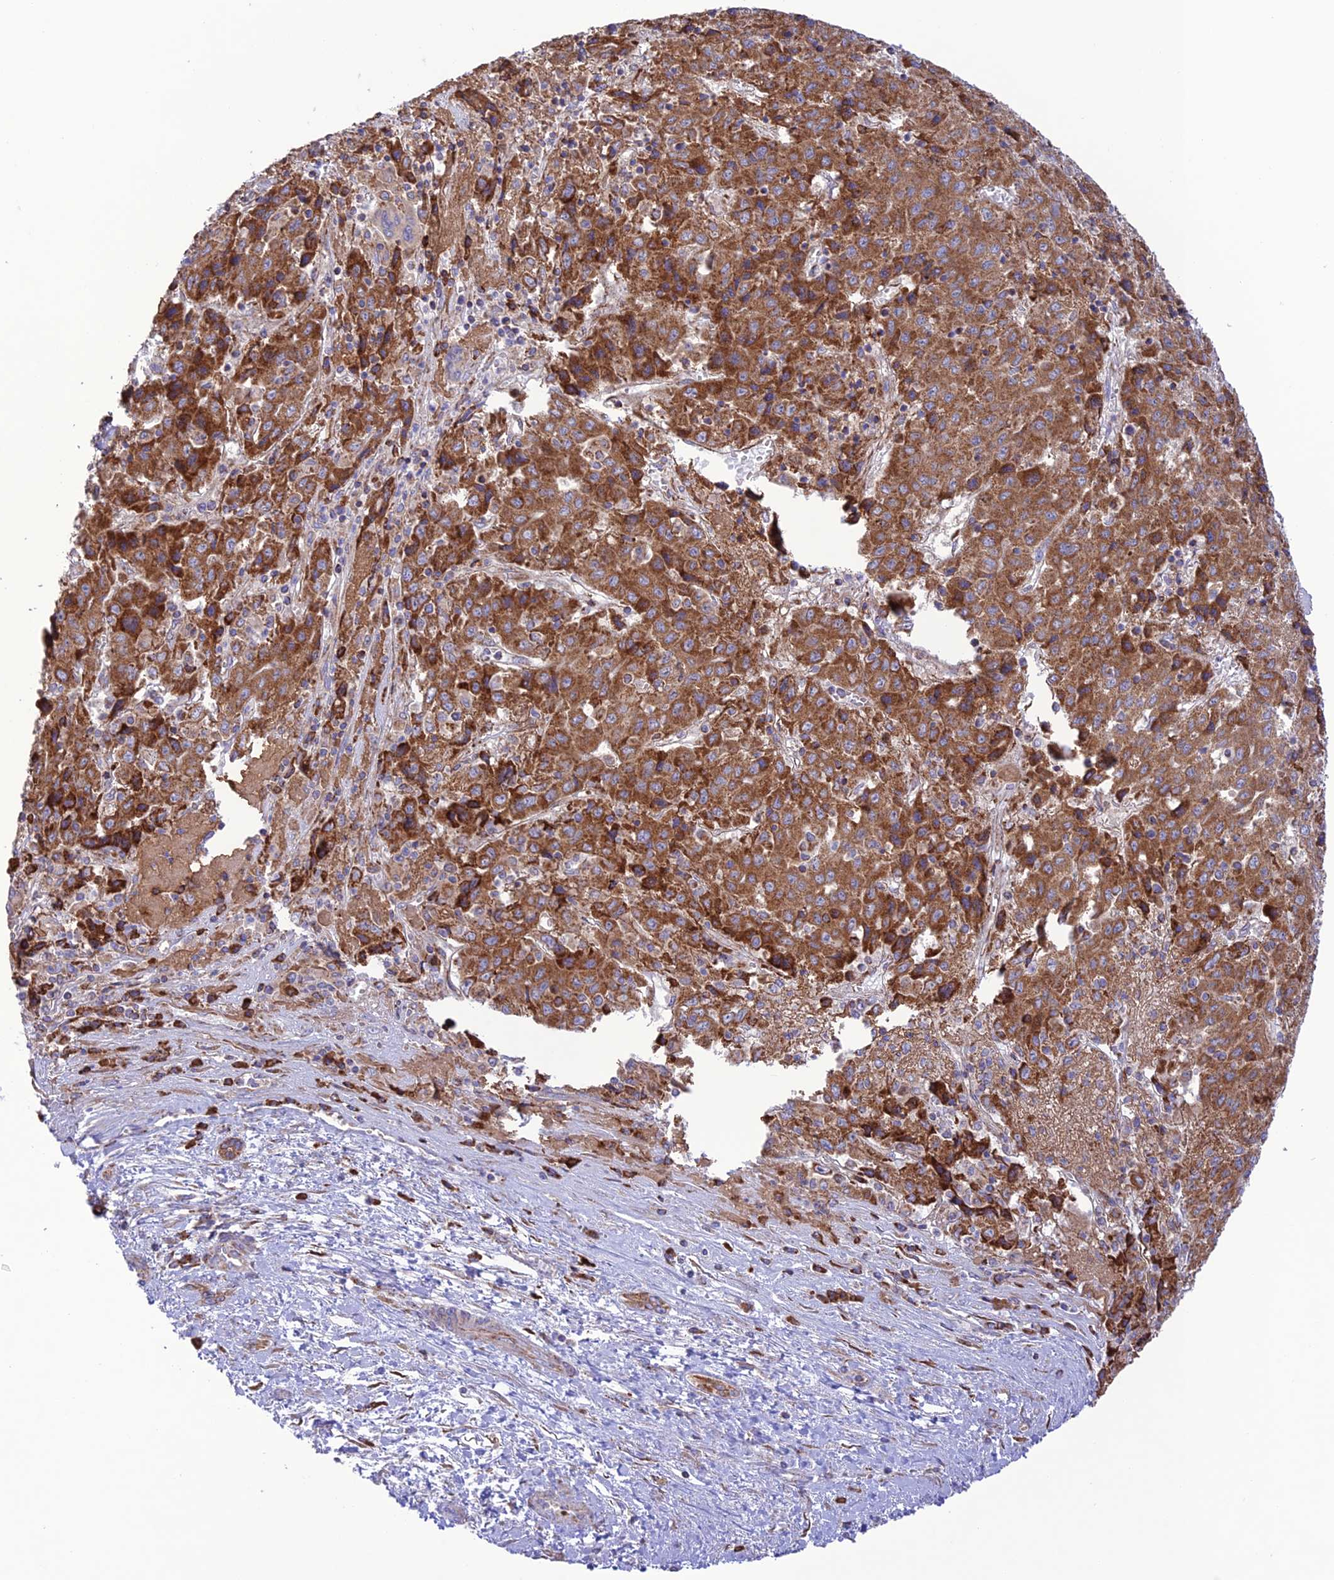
{"staining": {"intensity": "strong", "quantity": ">75%", "location": "cytoplasmic/membranous"}, "tissue": "liver cancer", "cell_type": "Tumor cells", "image_type": "cancer", "snomed": [{"axis": "morphology", "description": "Carcinoma, Hepatocellular, NOS"}, {"axis": "topography", "description": "Liver"}], "caption": "Immunohistochemistry (IHC) (DAB (3,3'-diaminobenzidine)) staining of human liver cancer (hepatocellular carcinoma) reveals strong cytoplasmic/membranous protein staining in approximately >75% of tumor cells.", "gene": "UAP1L1", "patient": {"sex": "female", "age": 53}}